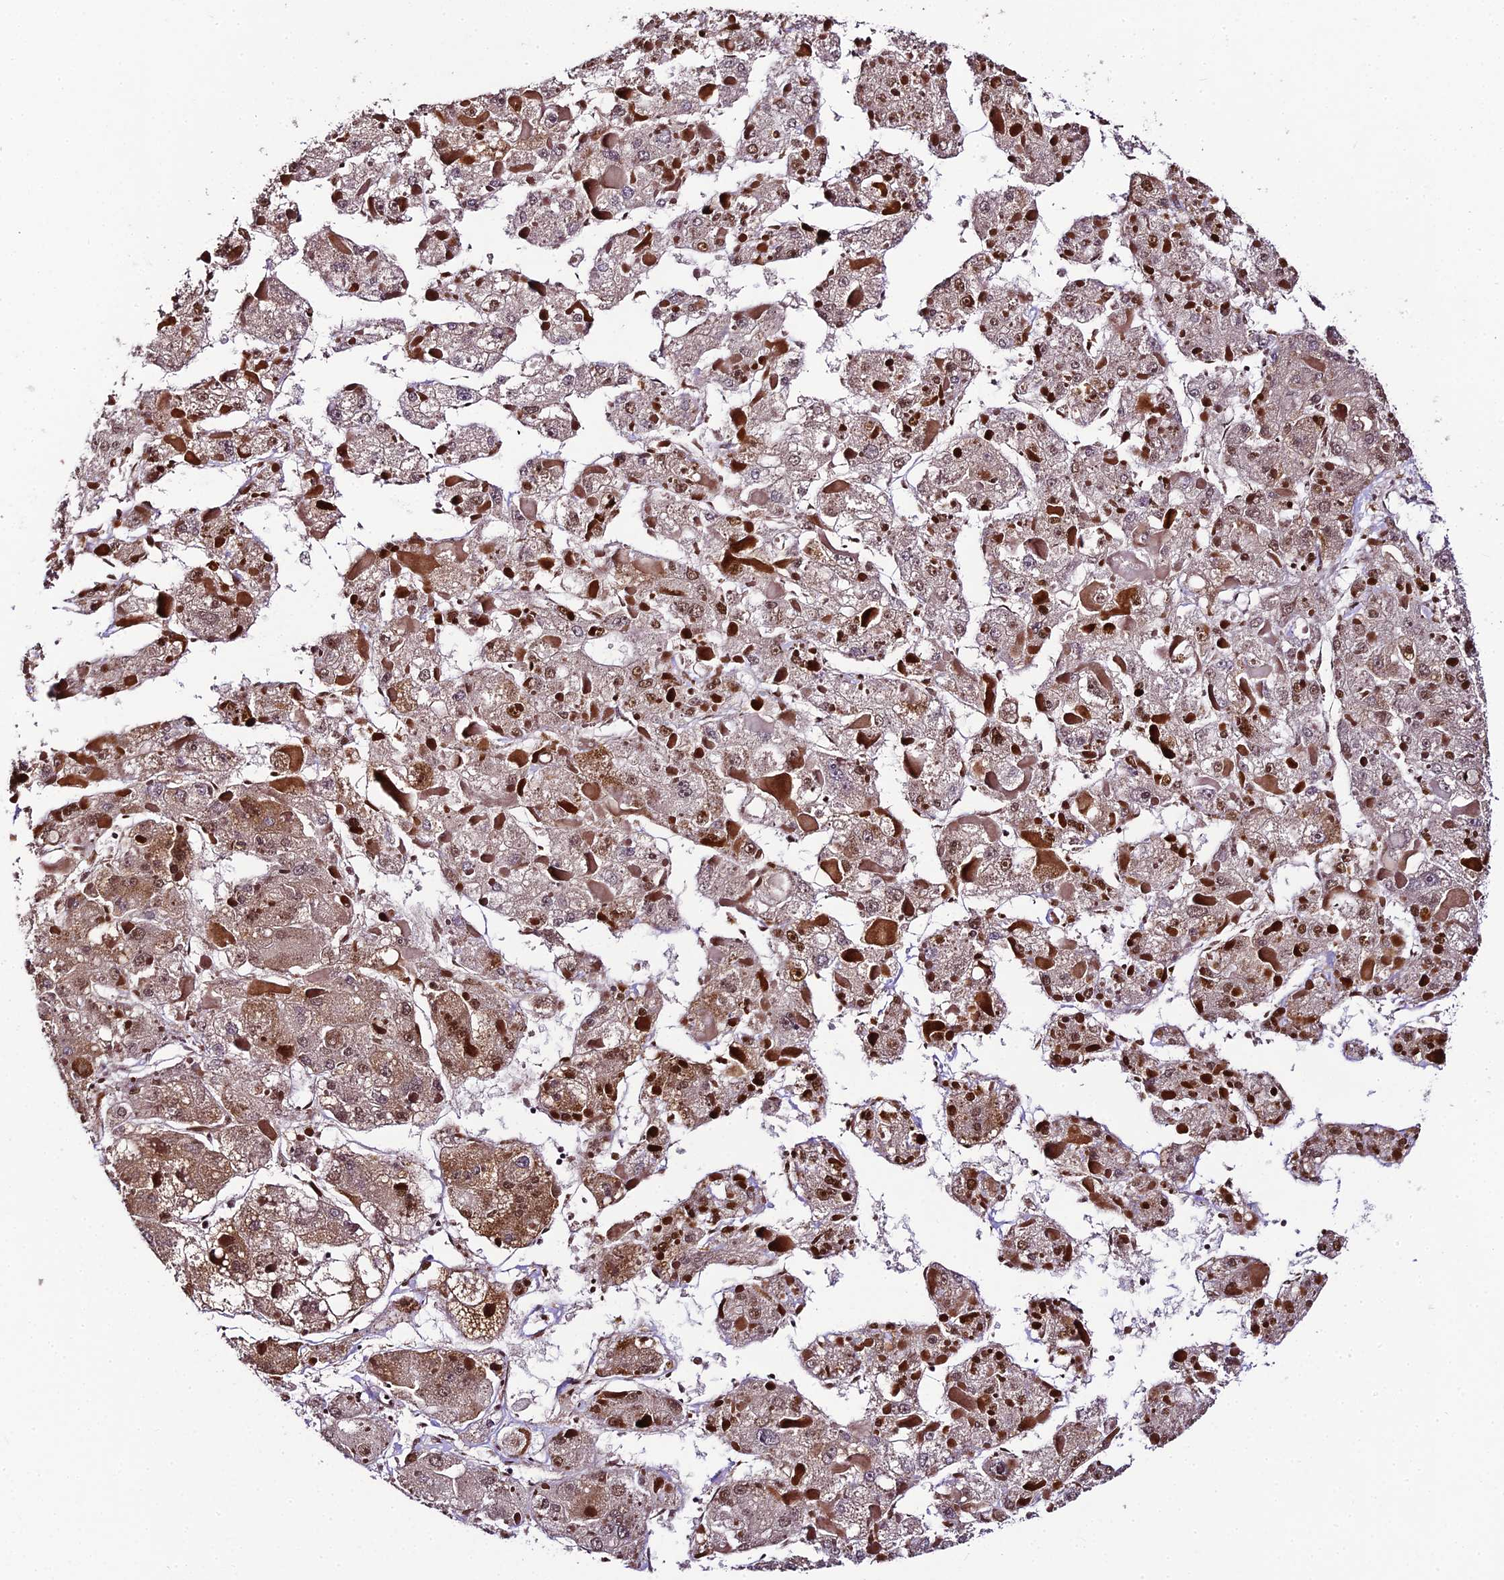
{"staining": {"intensity": "moderate", "quantity": "25%-75%", "location": "cytoplasmic/membranous,nuclear"}, "tissue": "liver cancer", "cell_type": "Tumor cells", "image_type": "cancer", "snomed": [{"axis": "morphology", "description": "Carcinoma, Hepatocellular, NOS"}, {"axis": "topography", "description": "Liver"}], "caption": "High-power microscopy captured an immunohistochemistry (IHC) photomicrograph of liver cancer, revealing moderate cytoplasmic/membranous and nuclear expression in approximately 25%-75% of tumor cells. (Brightfield microscopy of DAB IHC at high magnification).", "gene": "TRIM22", "patient": {"sex": "female", "age": 73}}